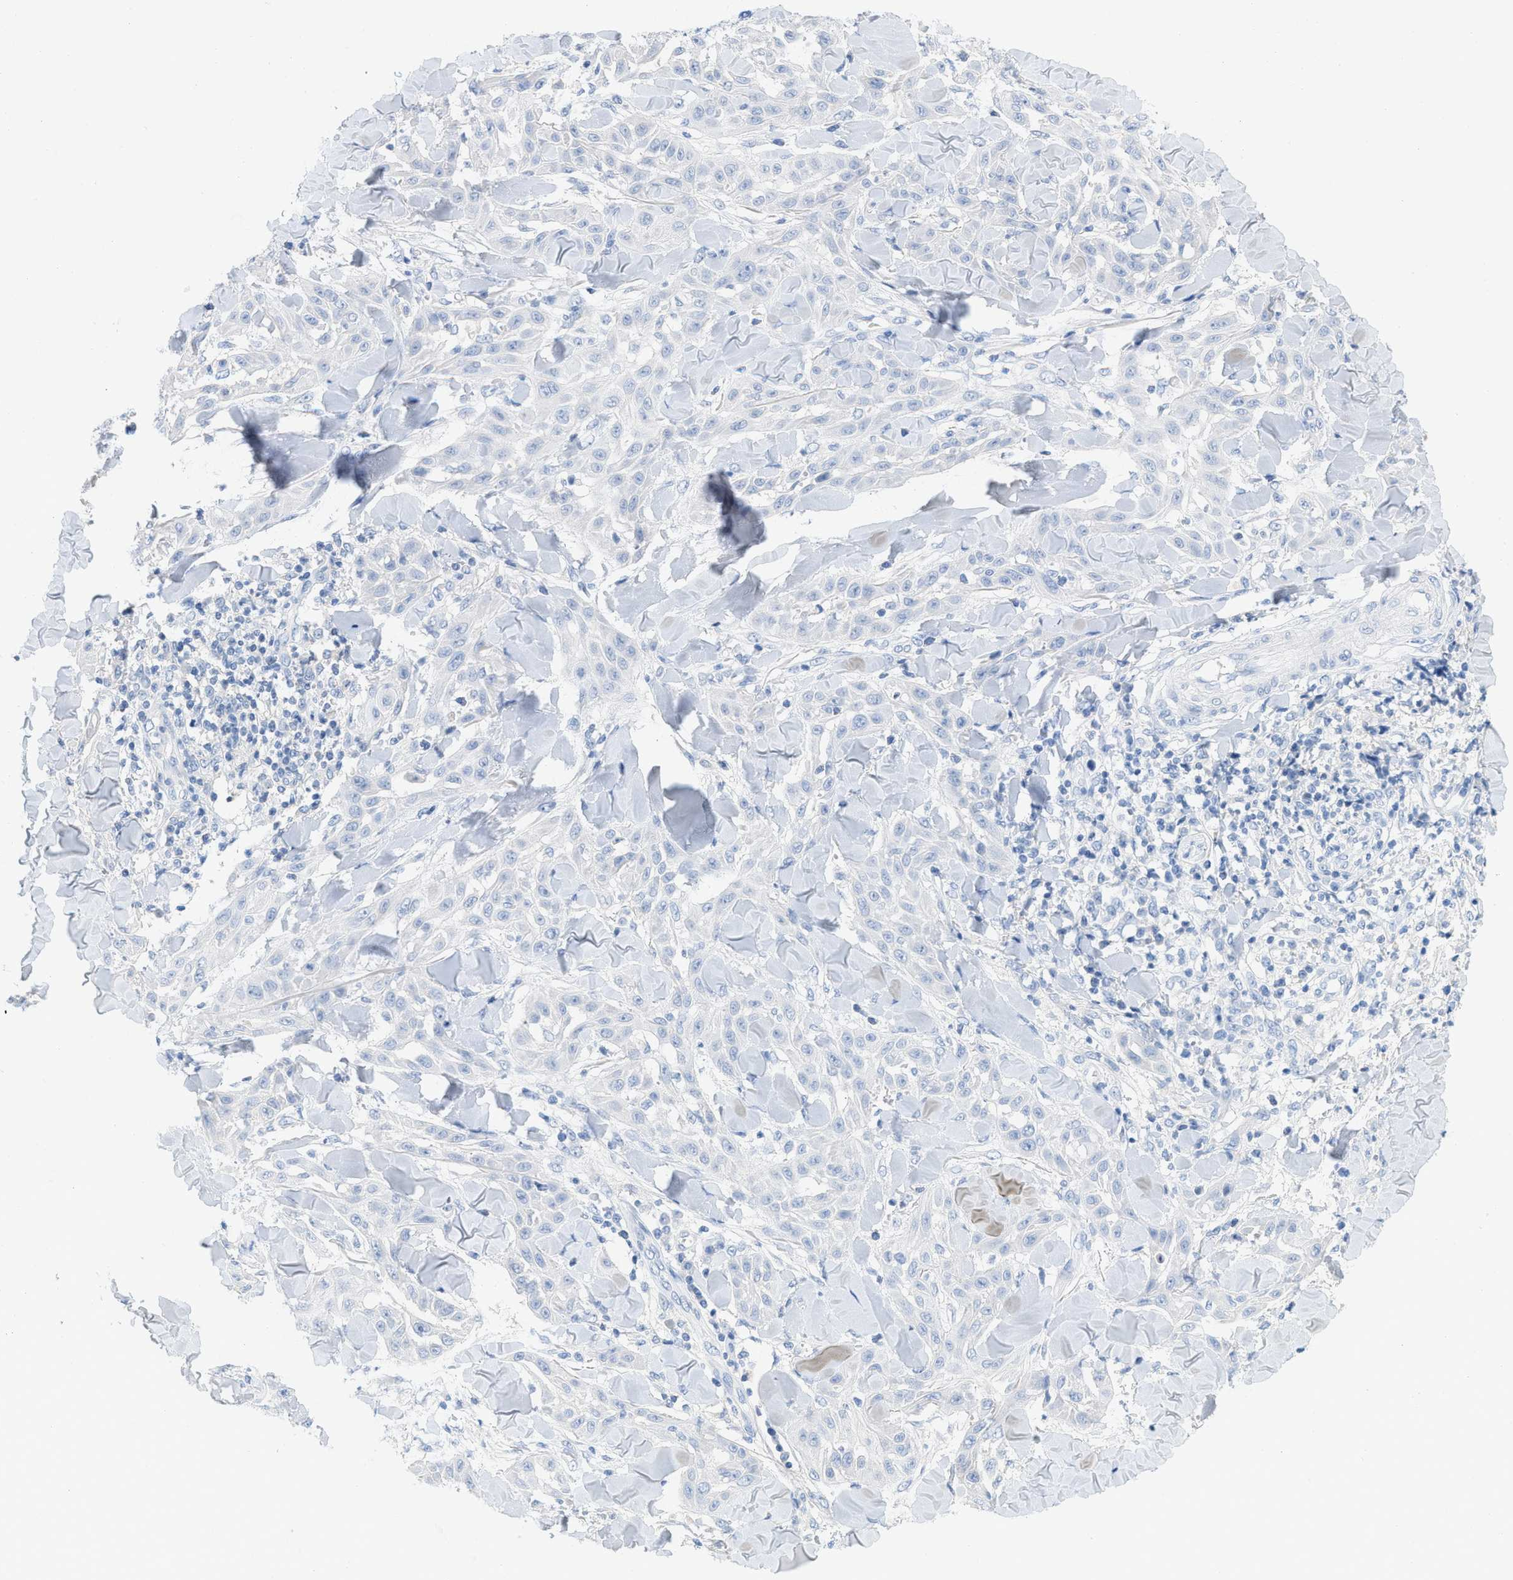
{"staining": {"intensity": "negative", "quantity": "none", "location": "none"}, "tissue": "skin cancer", "cell_type": "Tumor cells", "image_type": "cancer", "snomed": [{"axis": "morphology", "description": "Squamous cell carcinoma, NOS"}, {"axis": "topography", "description": "Skin"}], "caption": "This is an IHC micrograph of human squamous cell carcinoma (skin). There is no staining in tumor cells.", "gene": "PAPPA", "patient": {"sex": "male", "age": 24}}